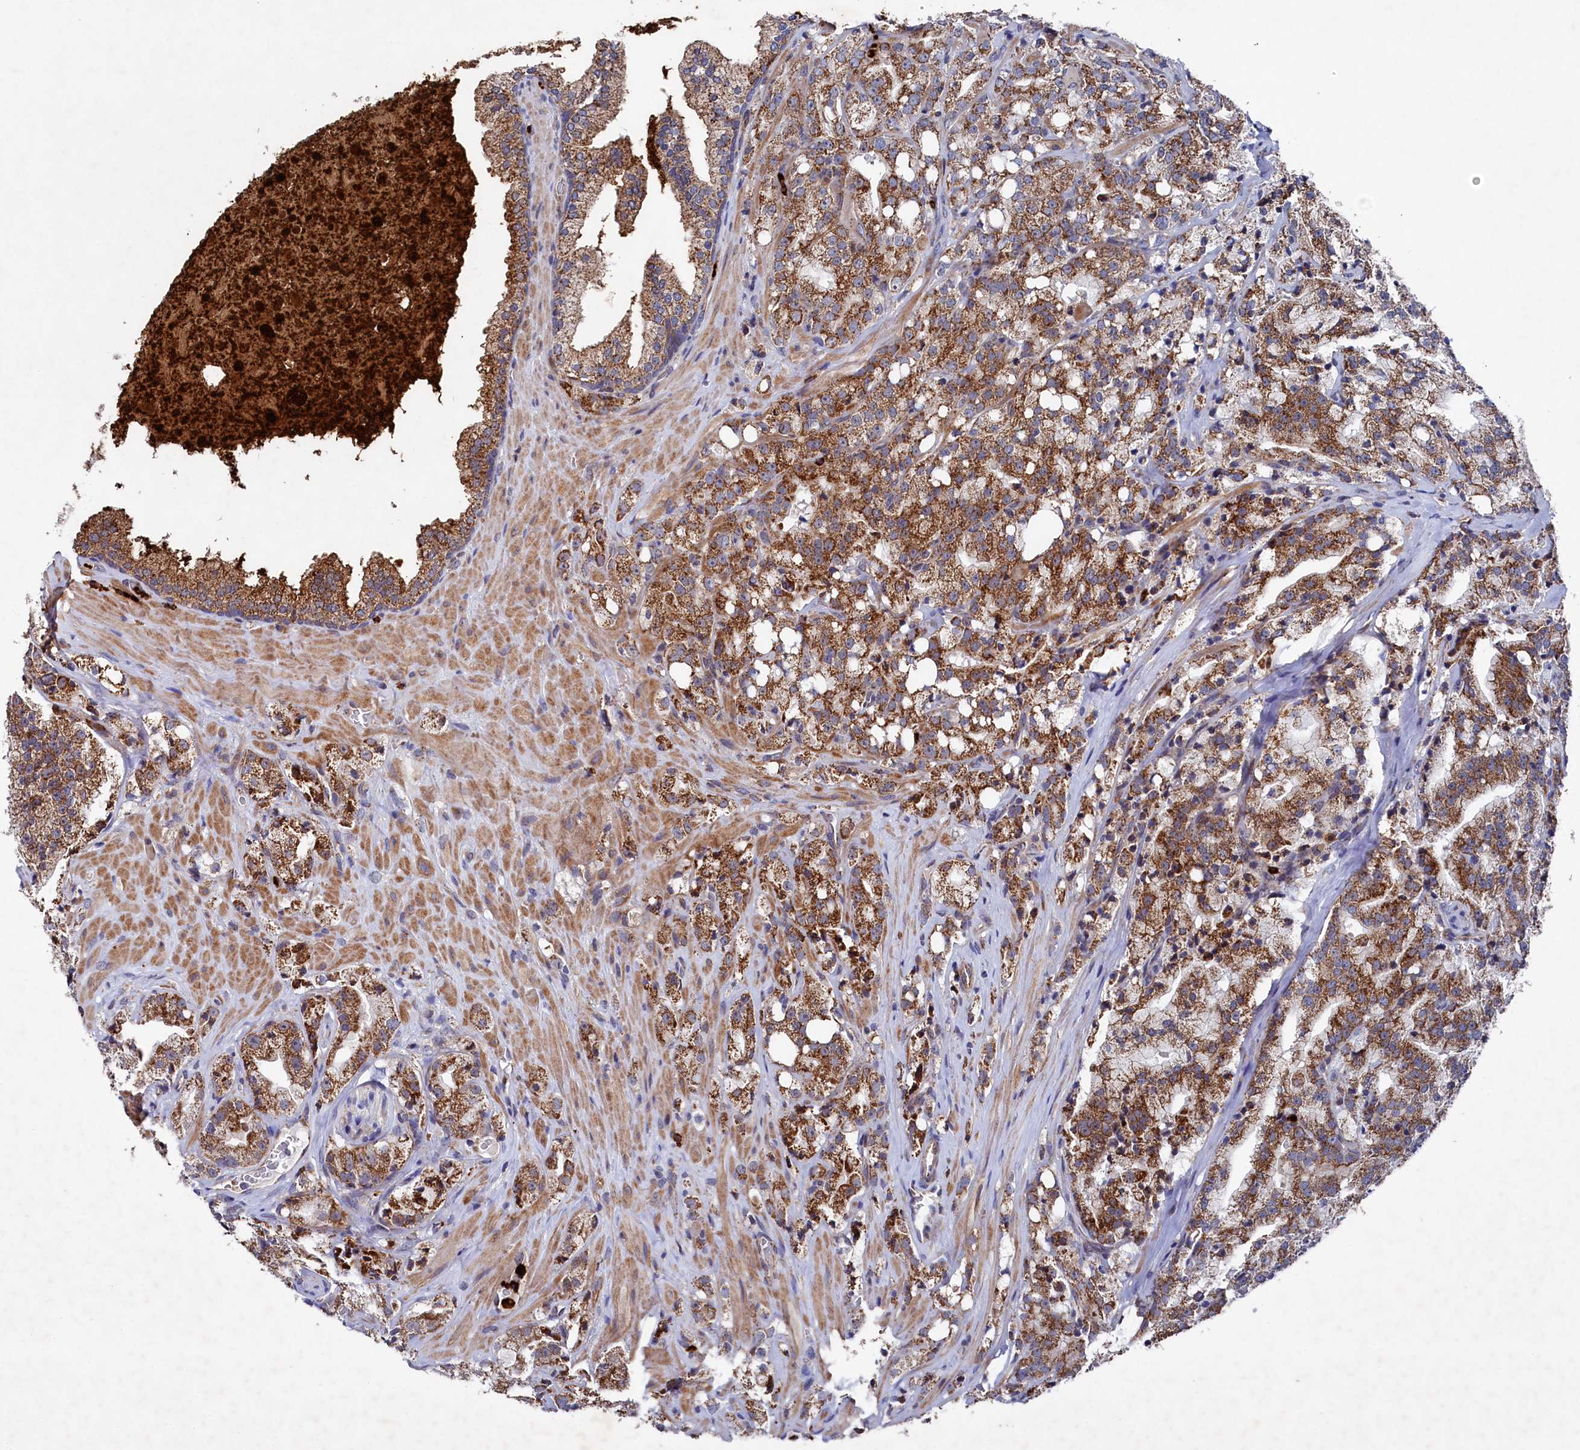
{"staining": {"intensity": "moderate", "quantity": ">75%", "location": "cytoplasmic/membranous"}, "tissue": "prostate cancer", "cell_type": "Tumor cells", "image_type": "cancer", "snomed": [{"axis": "morphology", "description": "Adenocarcinoma, High grade"}, {"axis": "topography", "description": "Prostate"}], "caption": "IHC histopathology image of prostate cancer (high-grade adenocarcinoma) stained for a protein (brown), which demonstrates medium levels of moderate cytoplasmic/membranous staining in about >75% of tumor cells.", "gene": "CHCHD1", "patient": {"sex": "male", "age": 64}}